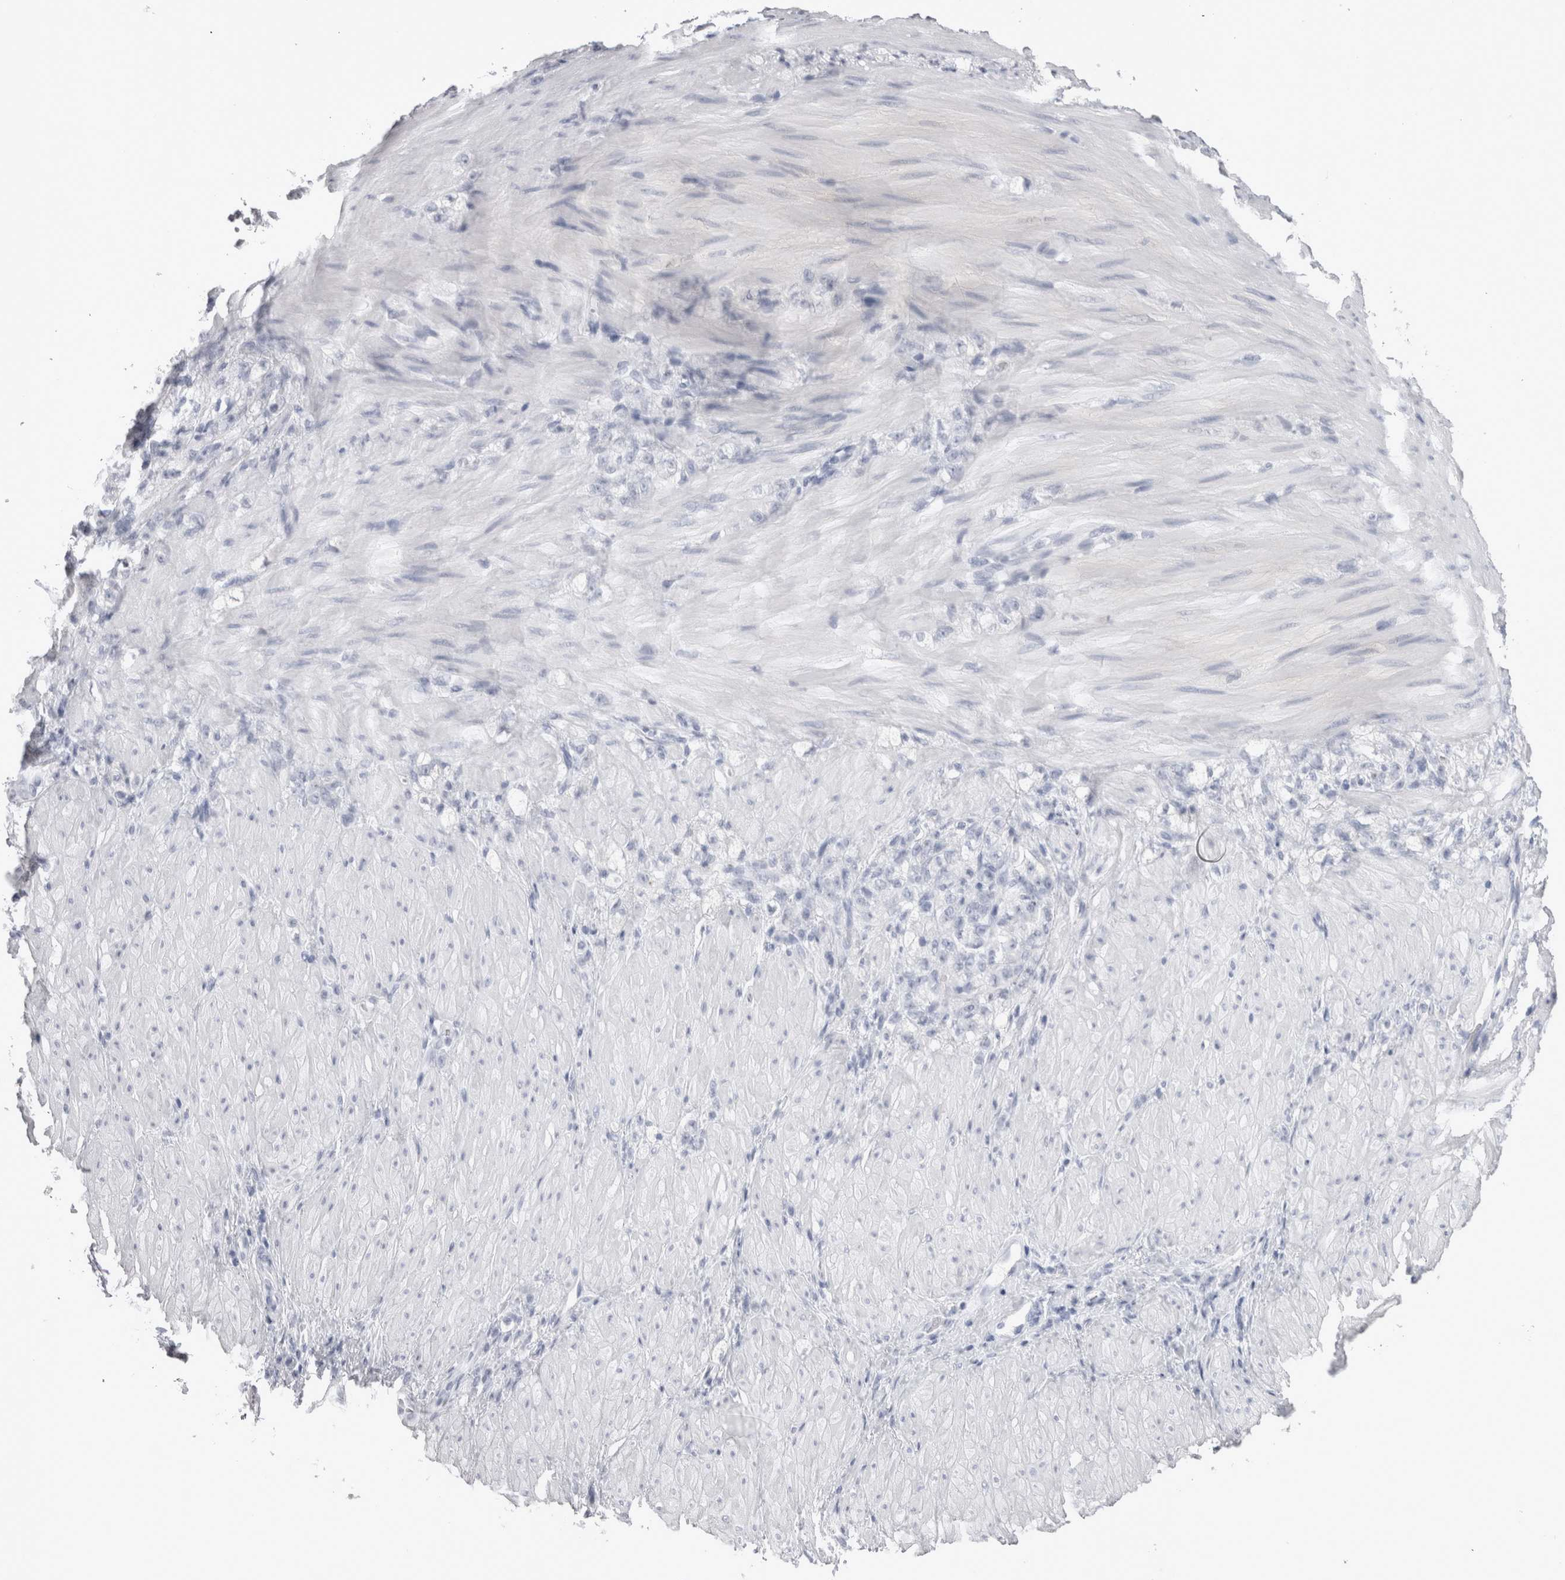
{"staining": {"intensity": "negative", "quantity": "none", "location": "none"}, "tissue": "stomach cancer", "cell_type": "Tumor cells", "image_type": "cancer", "snomed": [{"axis": "morphology", "description": "Normal tissue, NOS"}, {"axis": "morphology", "description": "Adenocarcinoma, NOS"}, {"axis": "topography", "description": "Stomach"}], "caption": "Protein analysis of stomach cancer (adenocarcinoma) reveals no significant positivity in tumor cells. (DAB immunohistochemistry with hematoxylin counter stain).", "gene": "ADAM2", "patient": {"sex": "male", "age": 82}}